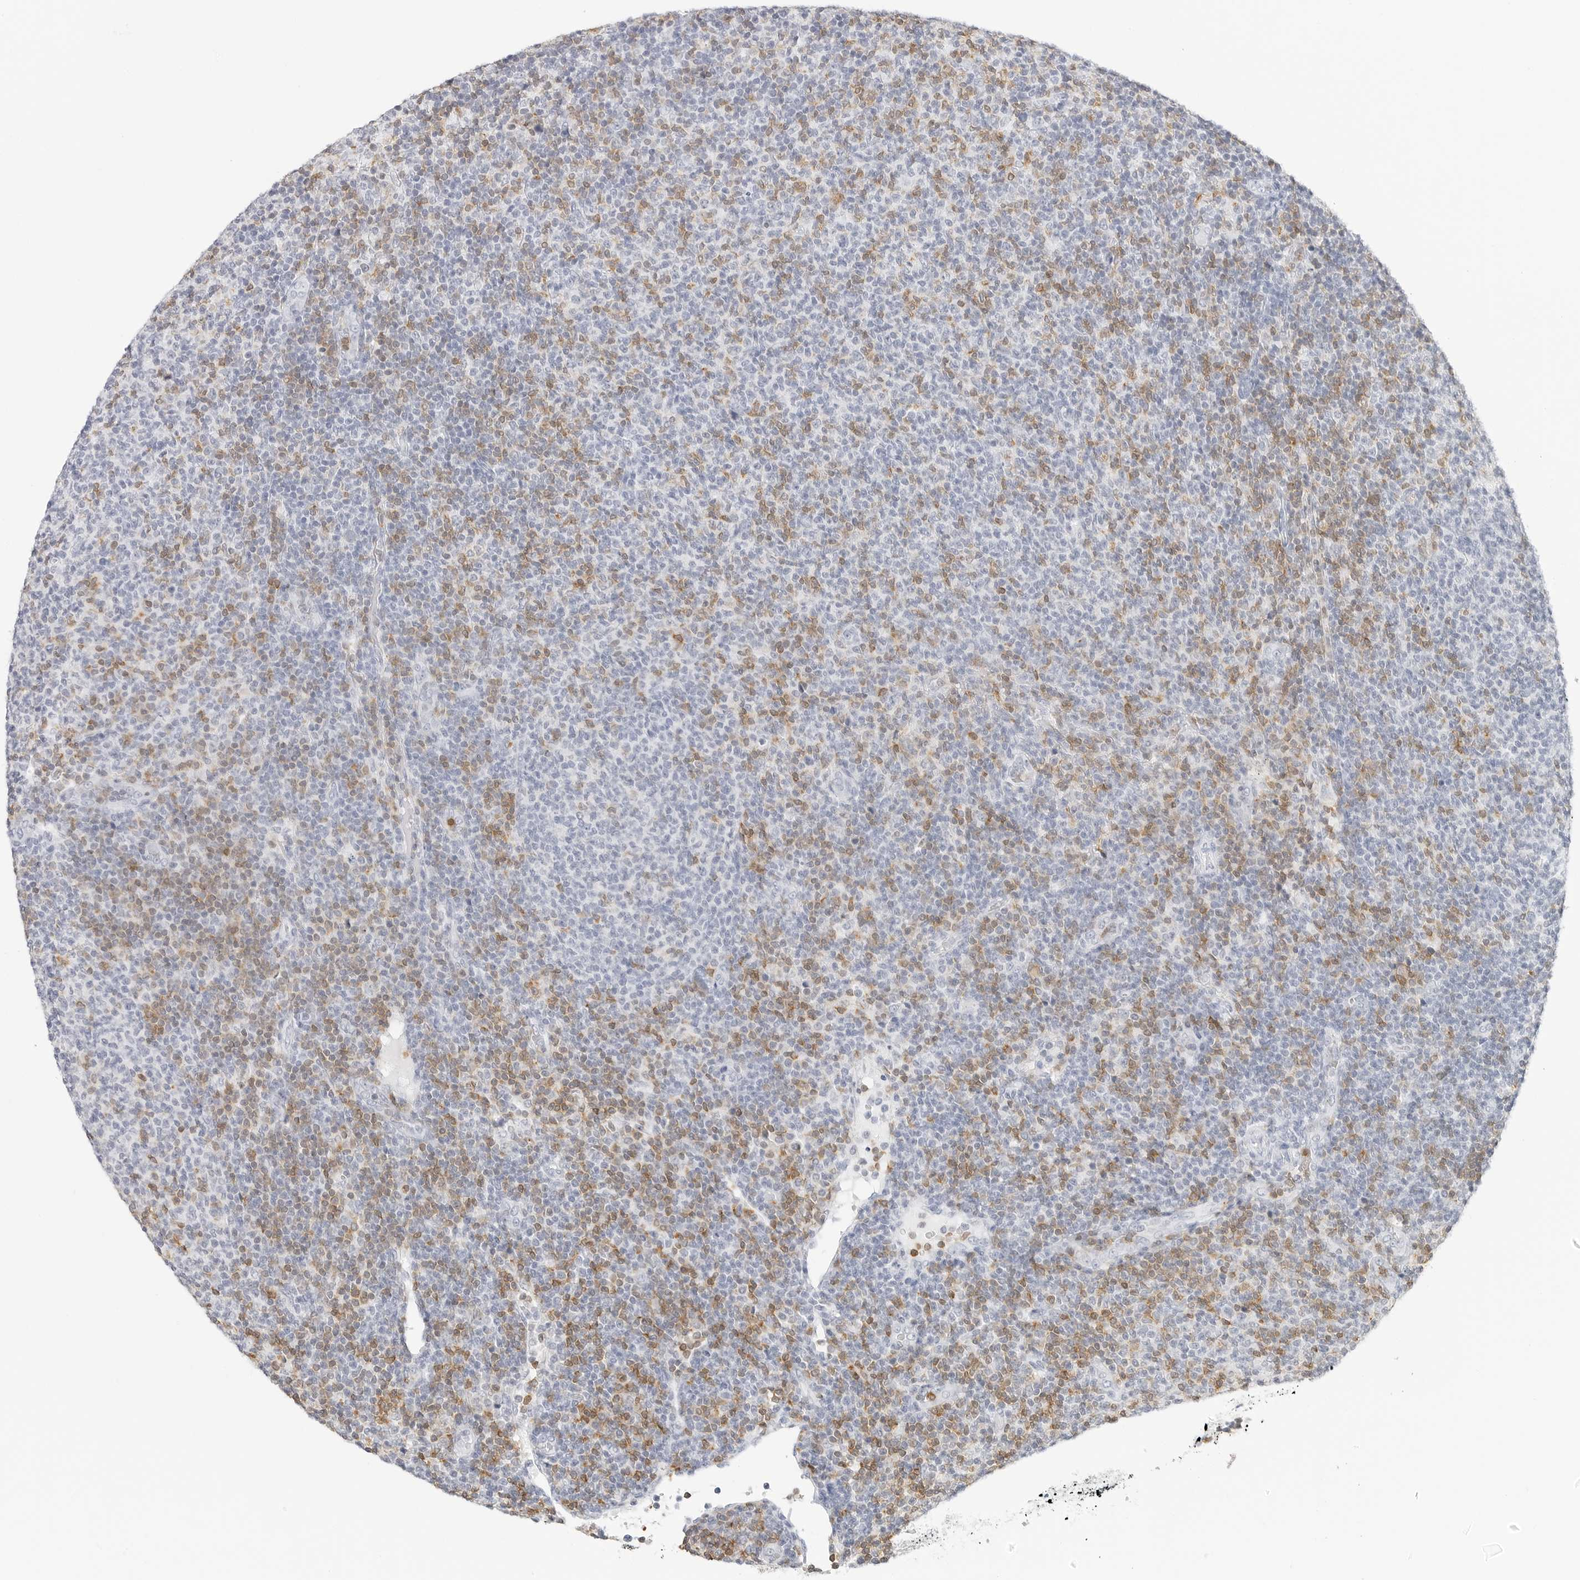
{"staining": {"intensity": "negative", "quantity": "none", "location": "none"}, "tissue": "lymphoma", "cell_type": "Tumor cells", "image_type": "cancer", "snomed": [{"axis": "morphology", "description": "Malignant lymphoma, non-Hodgkin's type, Low grade"}, {"axis": "topography", "description": "Lymph node"}], "caption": "DAB immunohistochemical staining of lymphoma shows no significant staining in tumor cells.", "gene": "SLC9A3R1", "patient": {"sex": "male", "age": 66}}